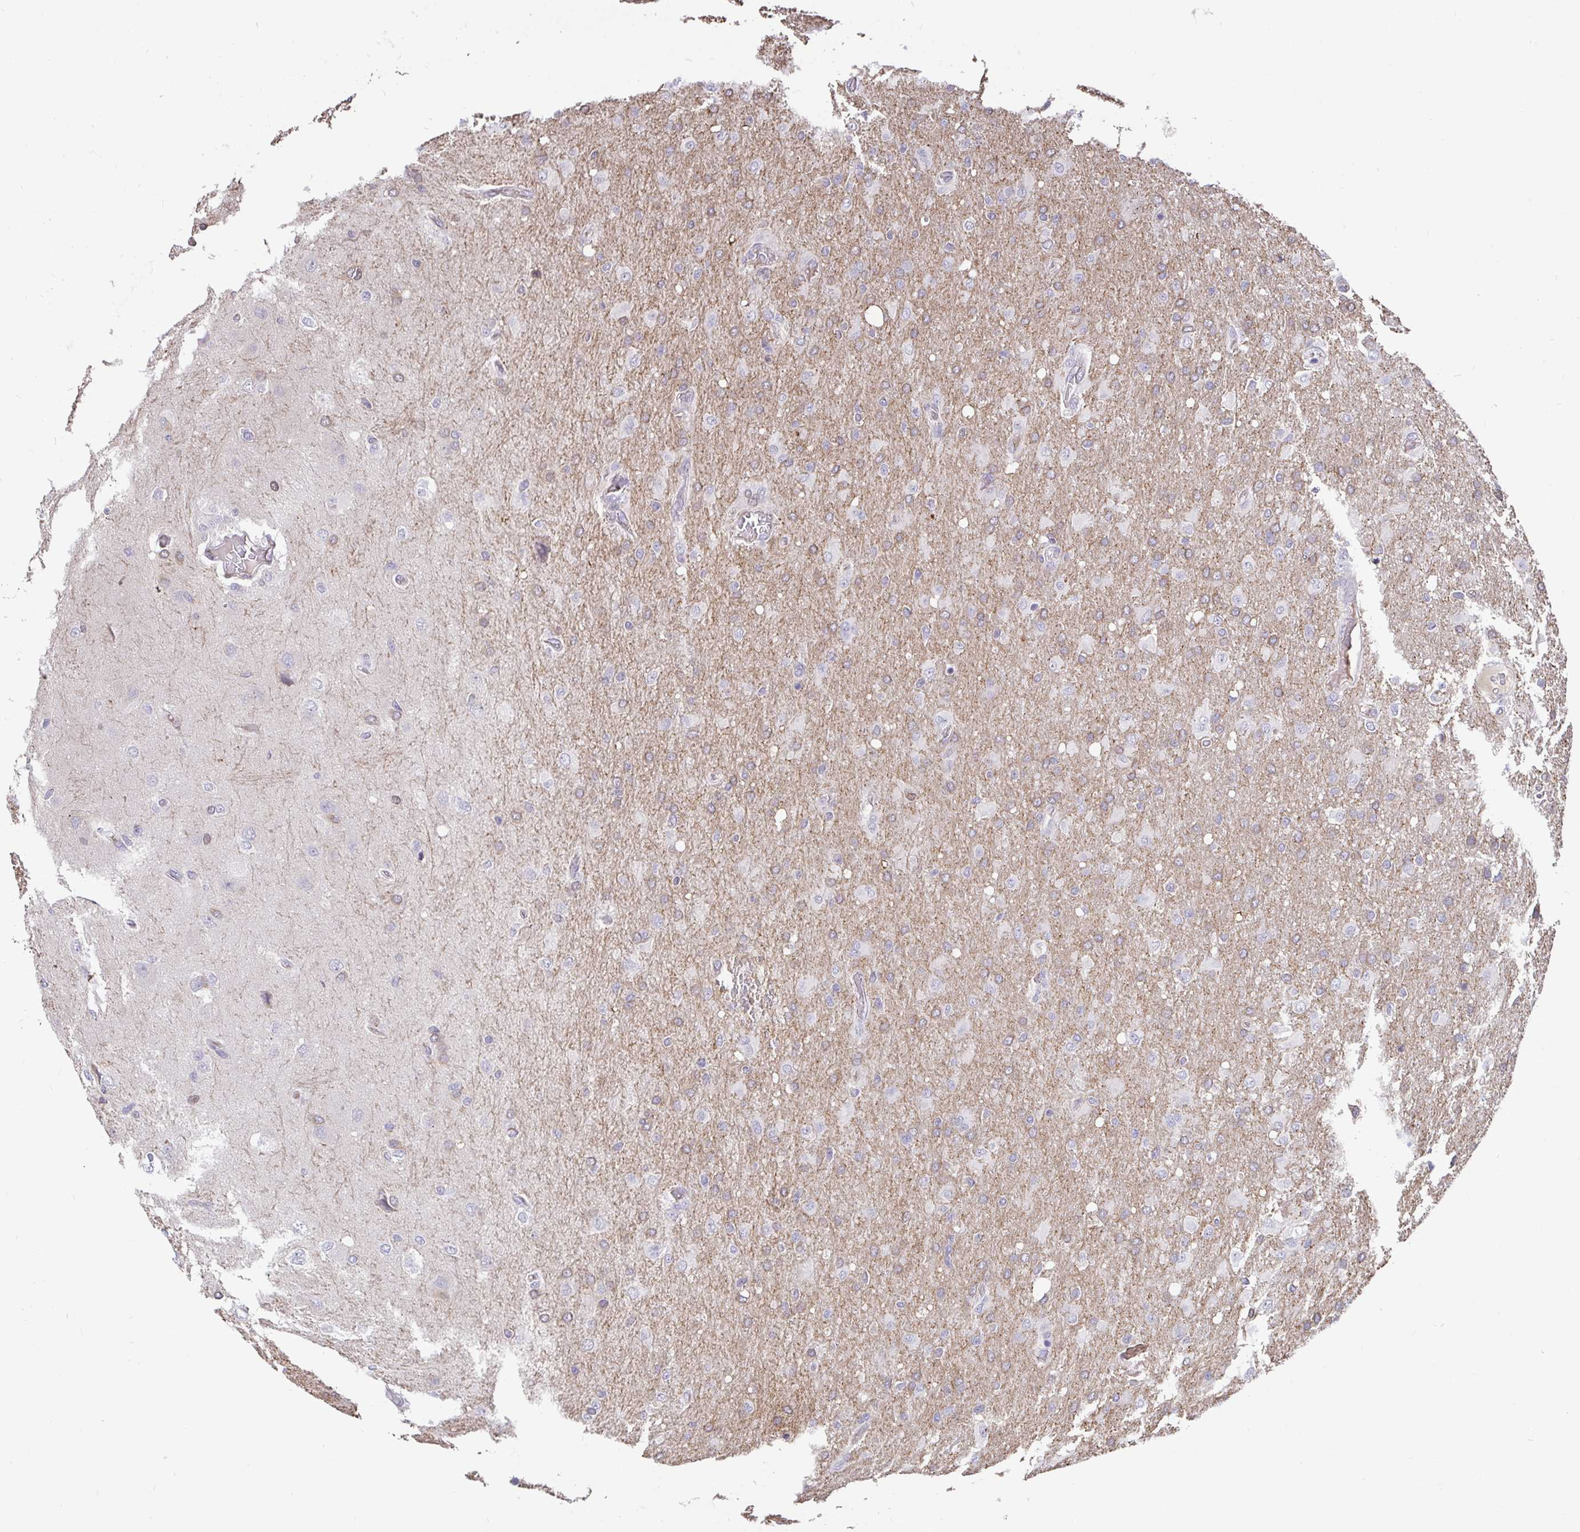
{"staining": {"intensity": "negative", "quantity": "none", "location": "none"}, "tissue": "glioma", "cell_type": "Tumor cells", "image_type": "cancer", "snomed": [{"axis": "morphology", "description": "Glioma, malignant, High grade"}, {"axis": "topography", "description": "Brain"}], "caption": "Malignant high-grade glioma was stained to show a protein in brown. There is no significant staining in tumor cells. Nuclei are stained in blue.", "gene": "ANLN", "patient": {"sex": "male", "age": 53}}